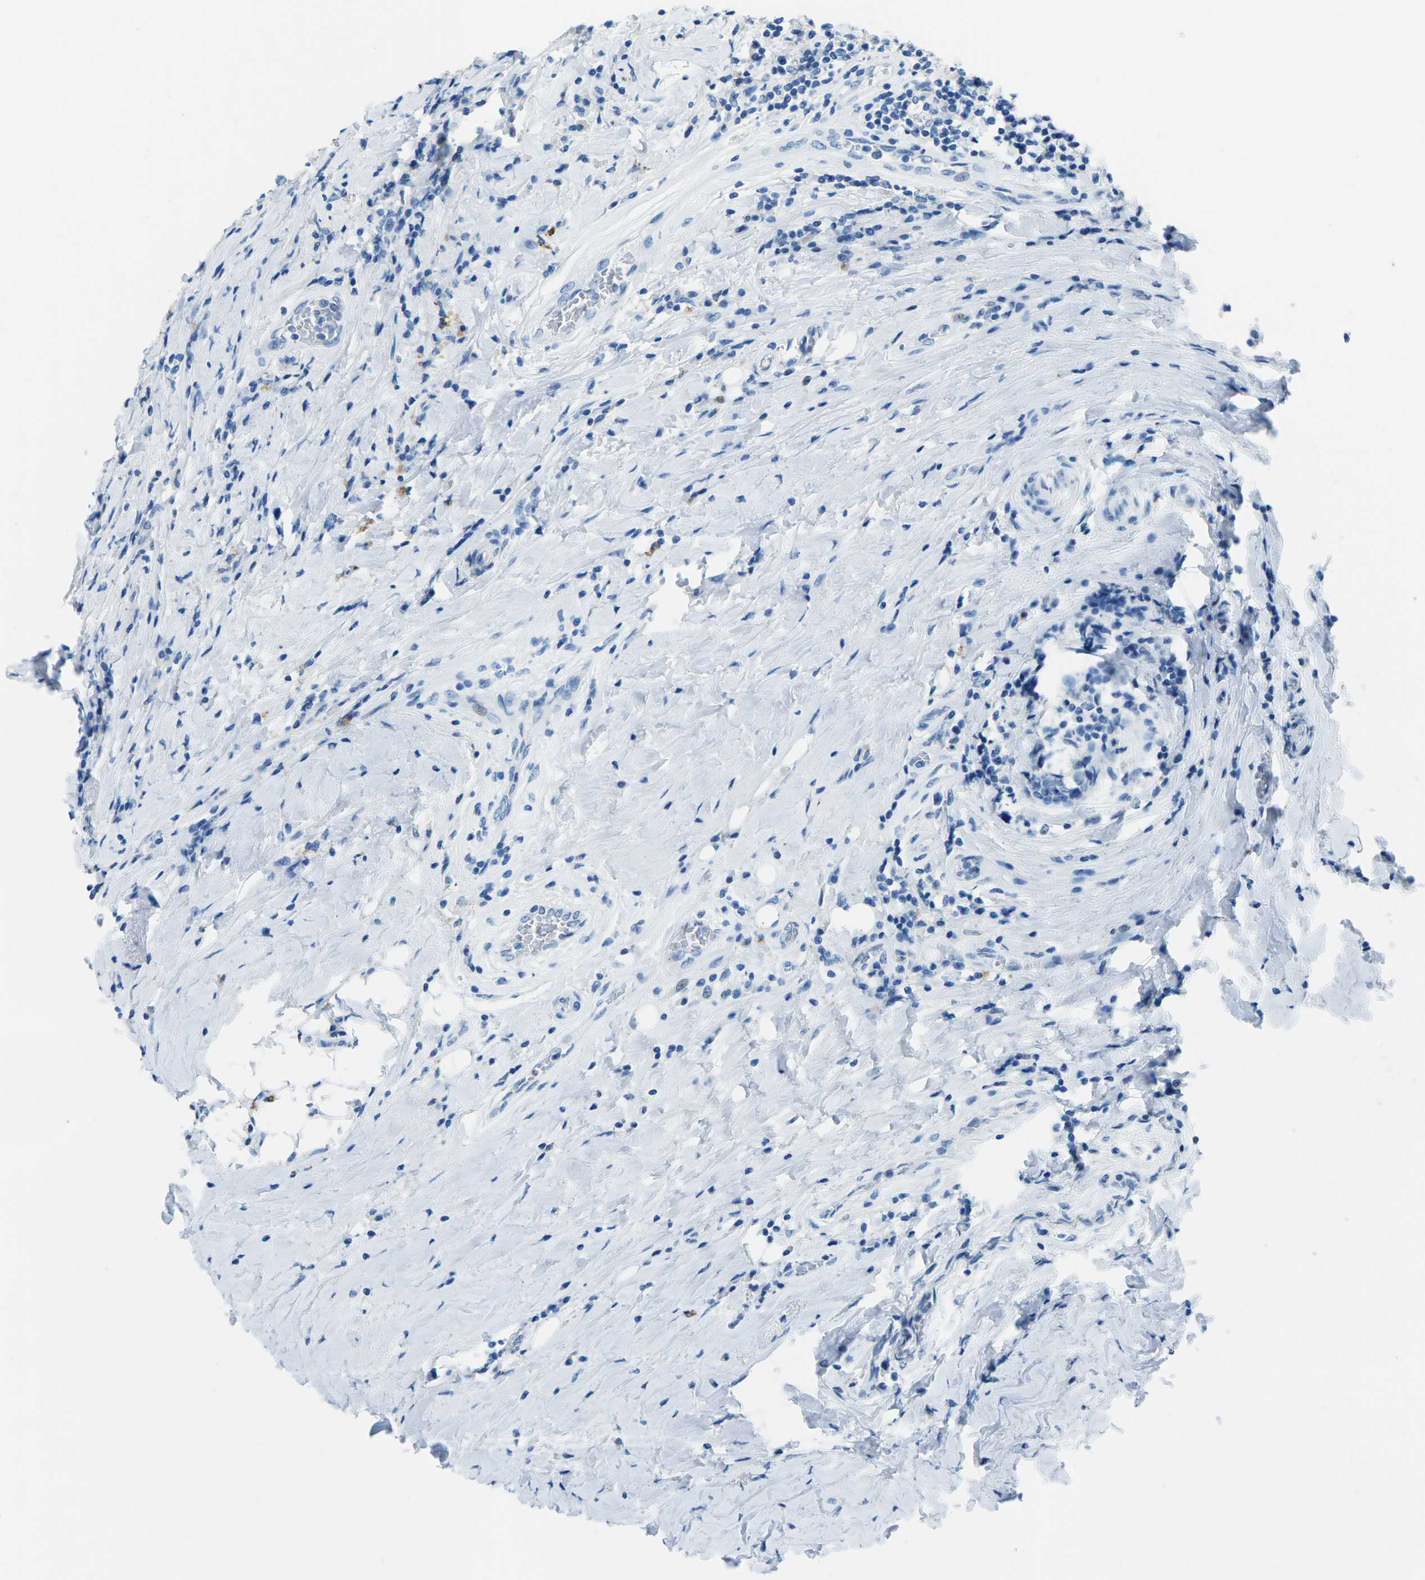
{"staining": {"intensity": "negative", "quantity": "none", "location": "none"}, "tissue": "breast cancer", "cell_type": "Tumor cells", "image_type": "cancer", "snomed": [{"axis": "morphology", "description": "Duct carcinoma"}, {"axis": "topography", "description": "Breast"}], "caption": "A high-resolution histopathology image shows IHC staining of breast cancer (infiltrating ductal carcinoma), which displays no significant expression in tumor cells.", "gene": "MYH8", "patient": {"sex": "female", "age": 27}}